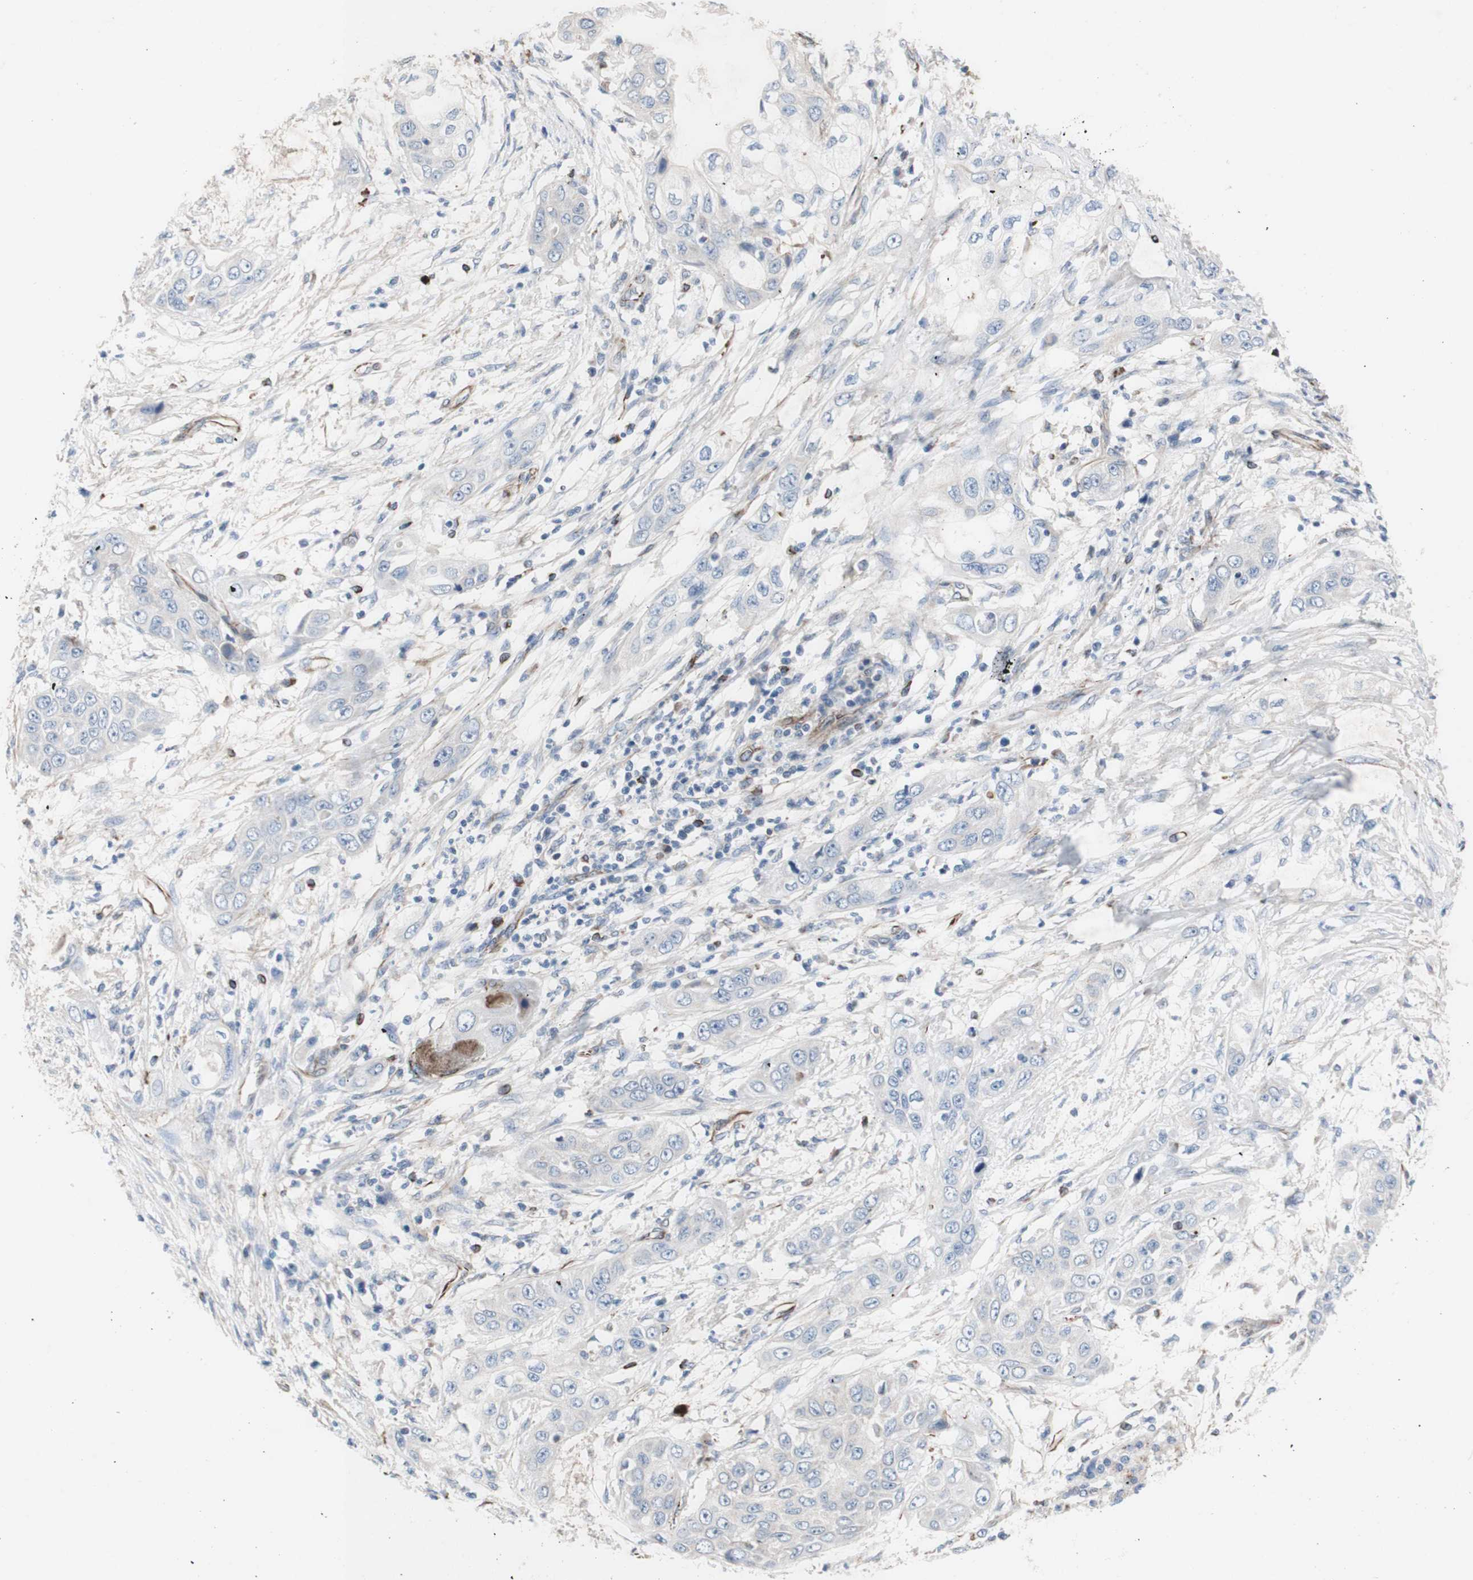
{"staining": {"intensity": "negative", "quantity": "none", "location": "none"}, "tissue": "pancreatic cancer", "cell_type": "Tumor cells", "image_type": "cancer", "snomed": [{"axis": "morphology", "description": "Adenocarcinoma, NOS"}, {"axis": "topography", "description": "Pancreas"}], "caption": "A high-resolution photomicrograph shows immunohistochemistry staining of adenocarcinoma (pancreatic), which displays no significant staining in tumor cells.", "gene": "AGPAT5", "patient": {"sex": "female", "age": 70}}